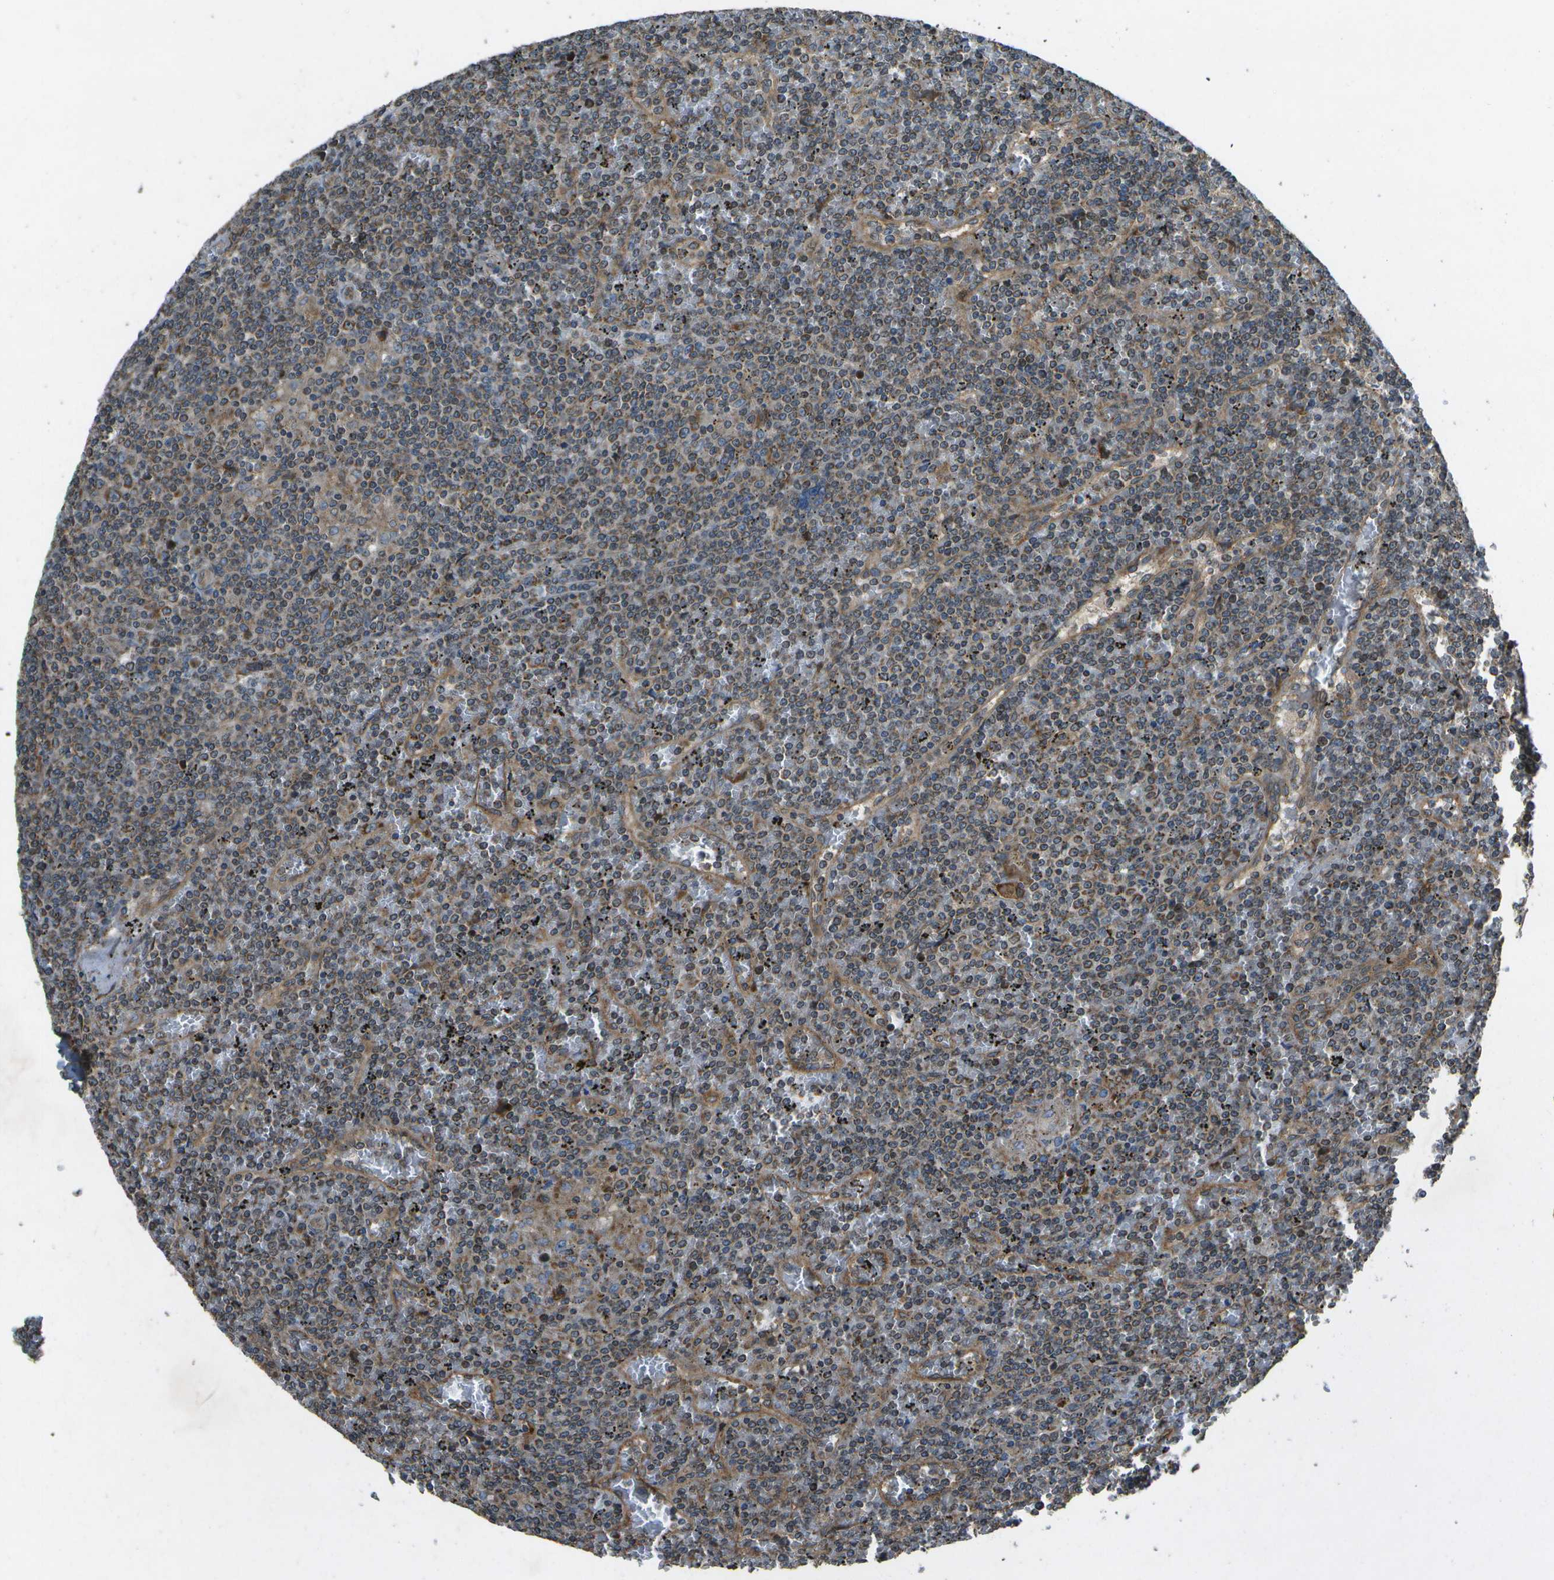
{"staining": {"intensity": "moderate", "quantity": ">75%", "location": "cytoplasmic/membranous"}, "tissue": "lymphoma", "cell_type": "Tumor cells", "image_type": "cancer", "snomed": [{"axis": "morphology", "description": "Malignant lymphoma, non-Hodgkin's type, Low grade"}, {"axis": "topography", "description": "Spleen"}], "caption": "Lymphoma stained with DAB IHC reveals medium levels of moderate cytoplasmic/membranous positivity in about >75% of tumor cells. (DAB (3,3'-diaminobenzidine) = brown stain, brightfield microscopy at high magnification).", "gene": "HFE", "patient": {"sex": "female", "age": 19}}